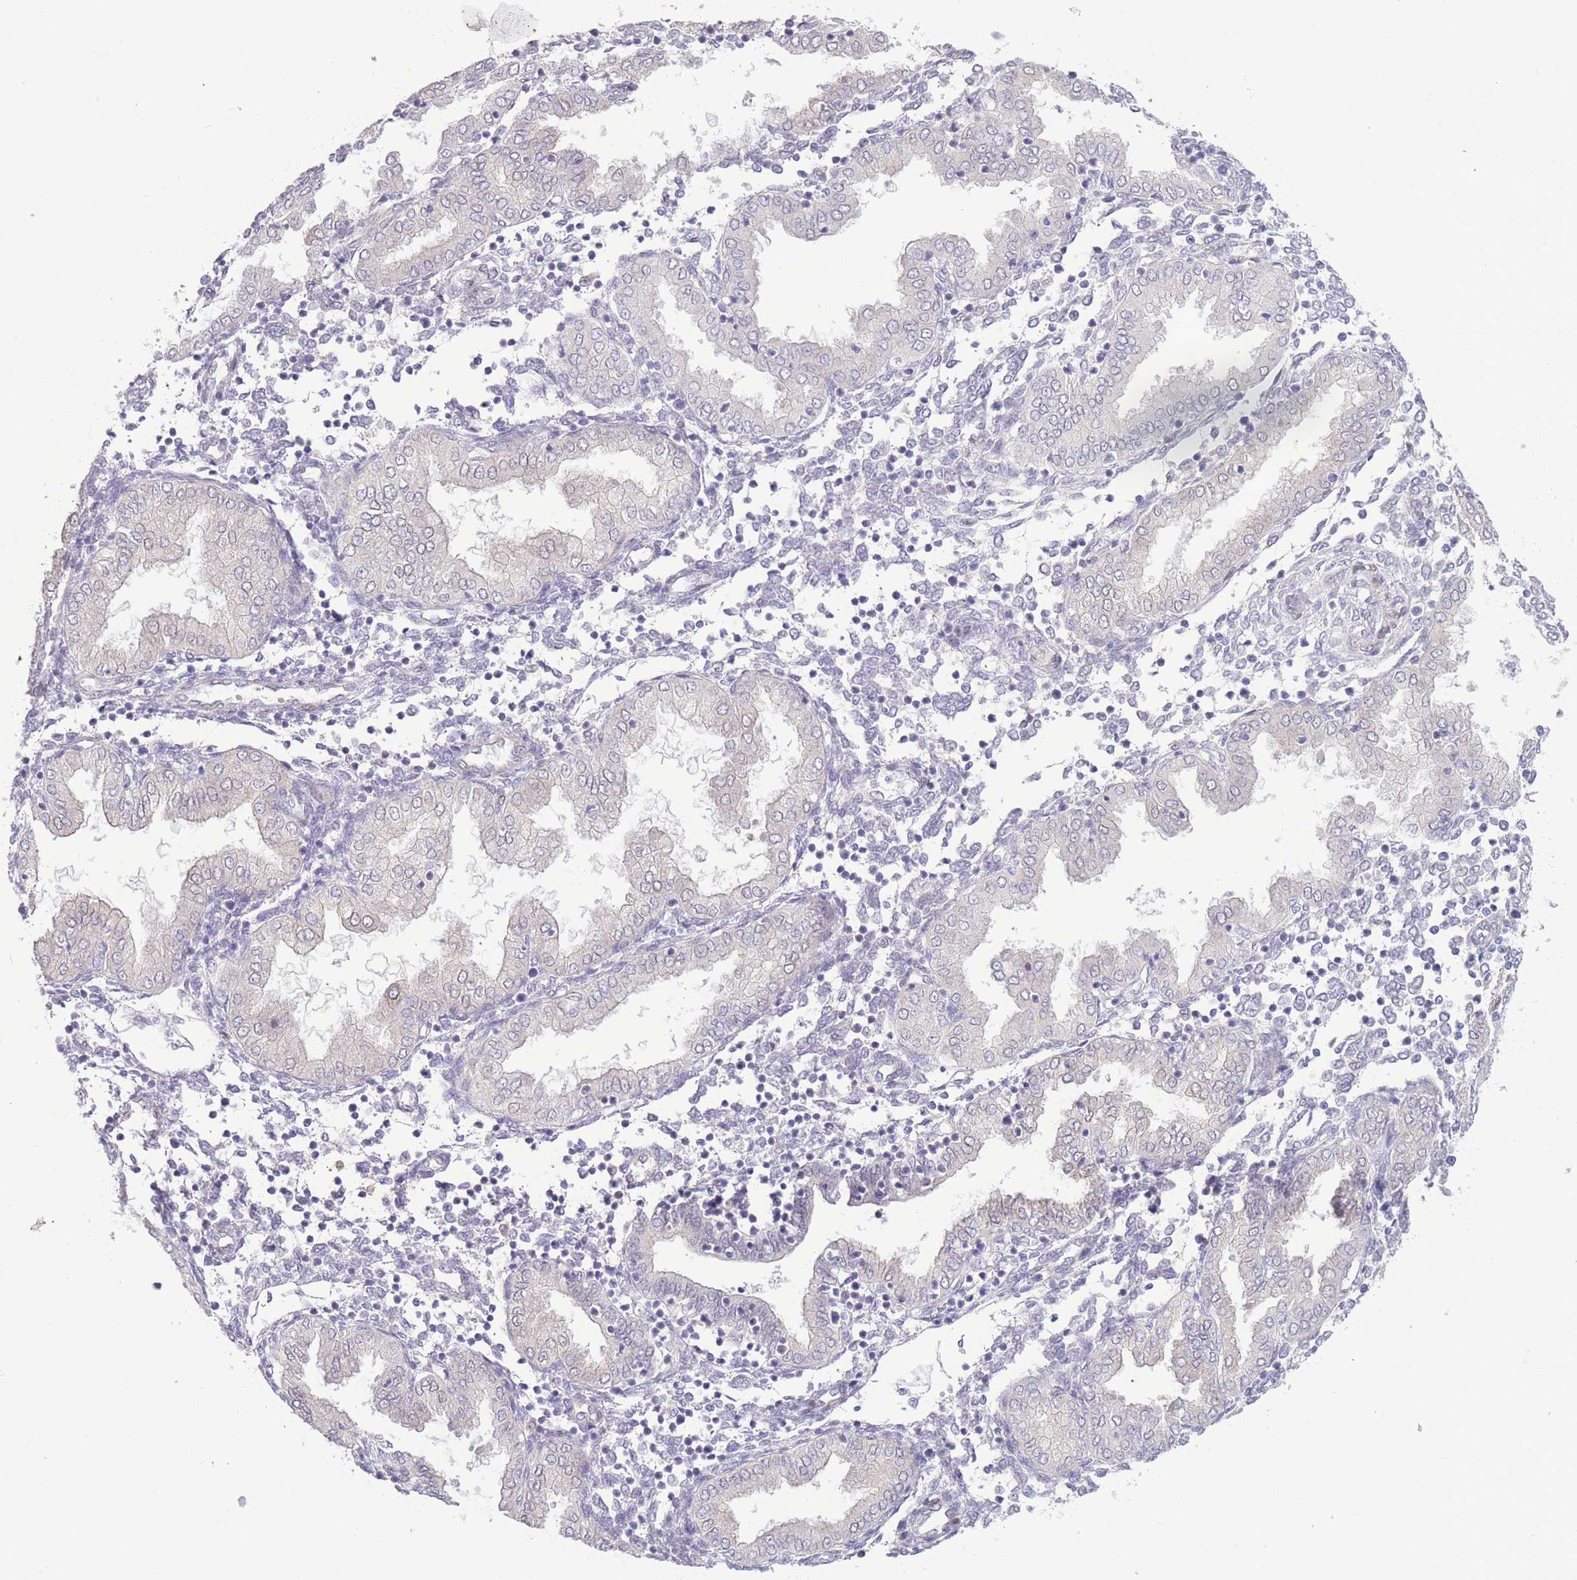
{"staining": {"intensity": "negative", "quantity": "none", "location": "none"}, "tissue": "endometrium", "cell_type": "Cells in endometrial stroma", "image_type": "normal", "snomed": [{"axis": "morphology", "description": "Normal tissue, NOS"}, {"axis": "topography", "description": "Endometrium"}], "caption": "An immunohistochemistry micrograph of benign endometrium is shown. There is no staining in cells in endometrial stroma of endometrium.", "gene": "PDHA1", "patient": {"sex": "female", "age": 53}}